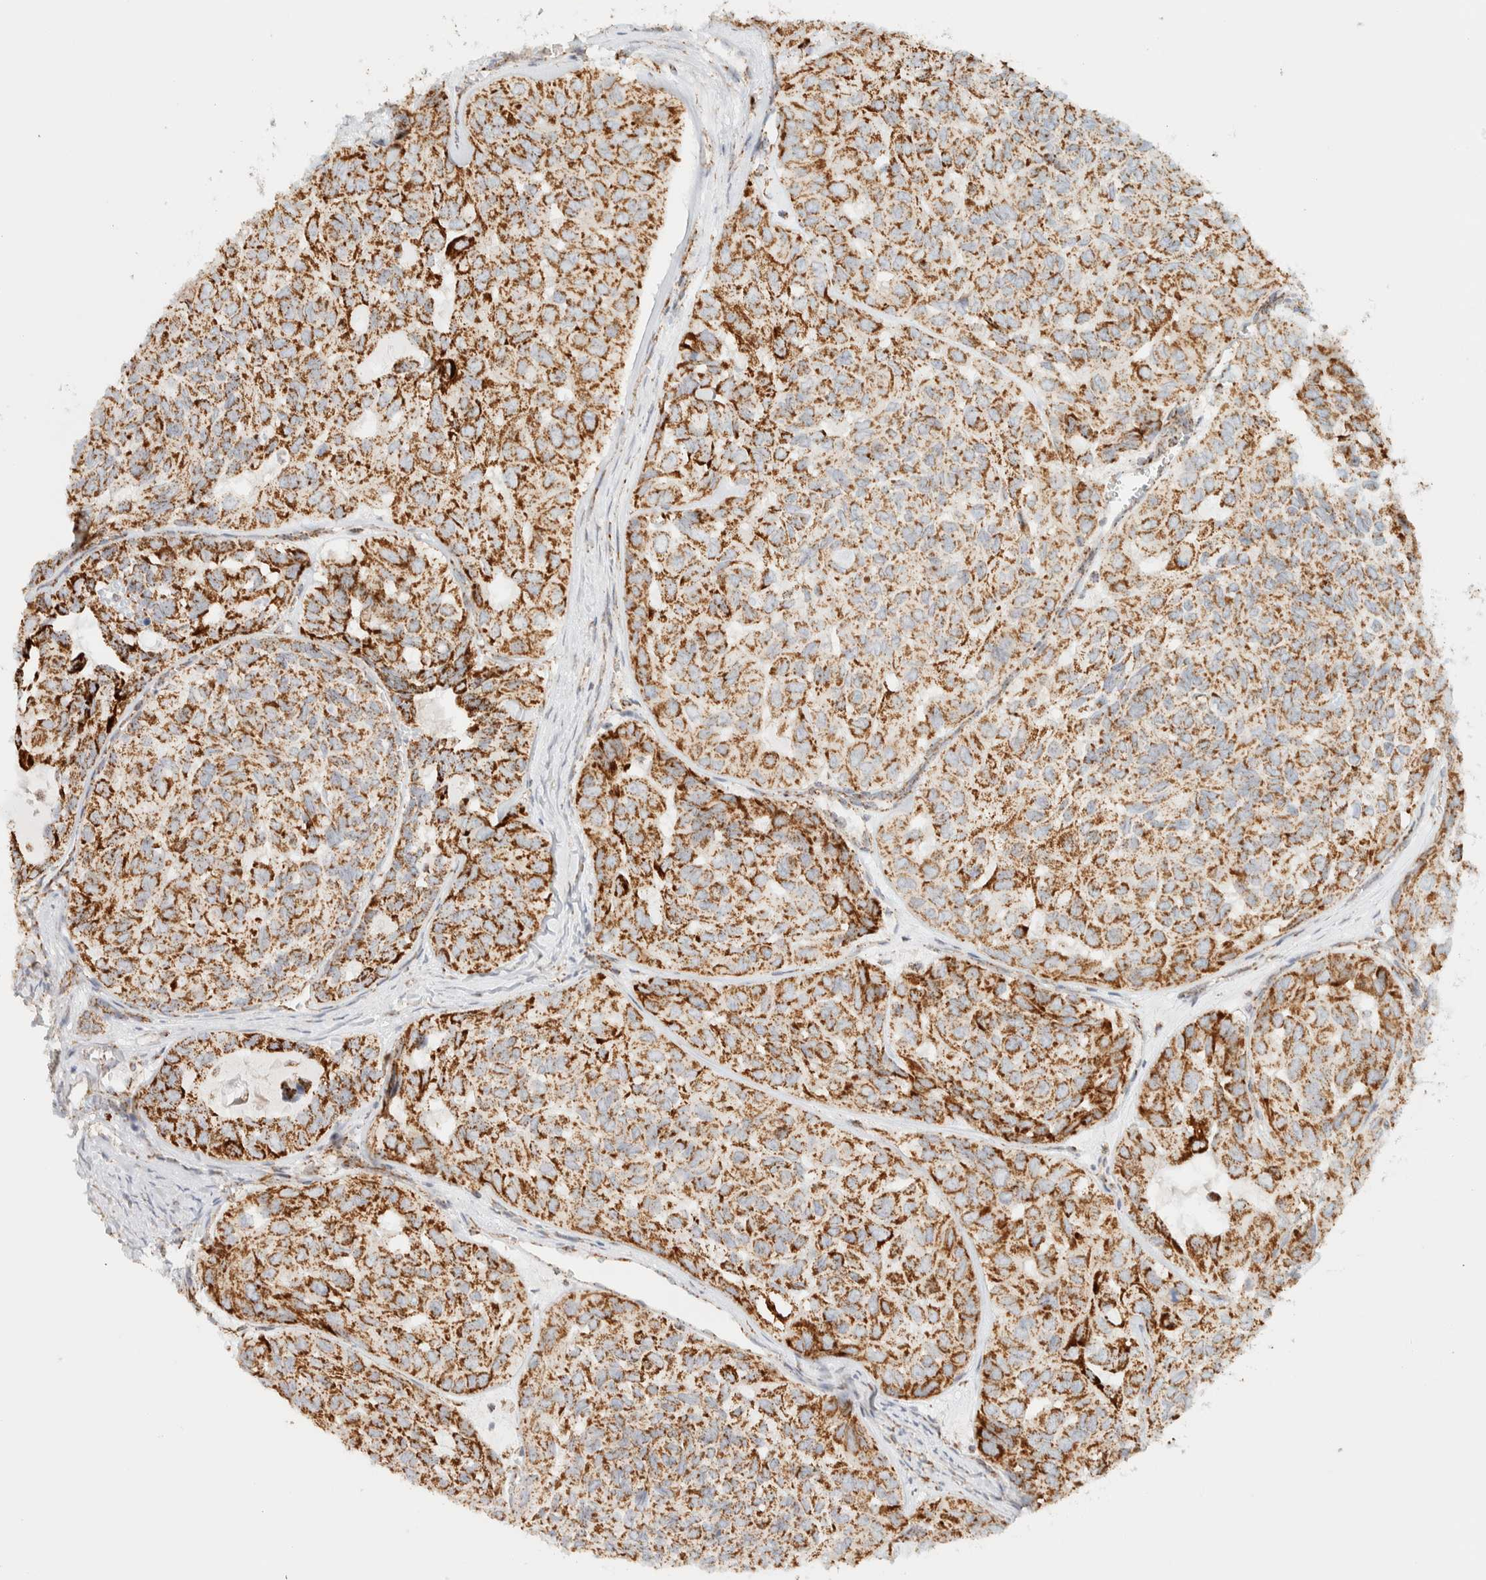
{"staining": {"intensity": "moderate", "quantity": ">75%", "location": "cytoplasmic/membranous"}, "tissue": "head and neck cancer", "cell_type": "Tumor cells", "image_type": "cancer", "snomed": [{"axis": "morphology", "description": "Adenocarcinoma, NOS"}, {"axis": "topography", "description": "Salivary gland, NOS"}, {"axis": "topography", "description": "Head-Neck"}], "caption": "Protein staining exhibits moderate cytoplasmic/membranous expression in approximately >75% of tumor cells in head and neck cancer.", "gene": "KIFAP3", "patient": {"sex": "female", "age": 76}}